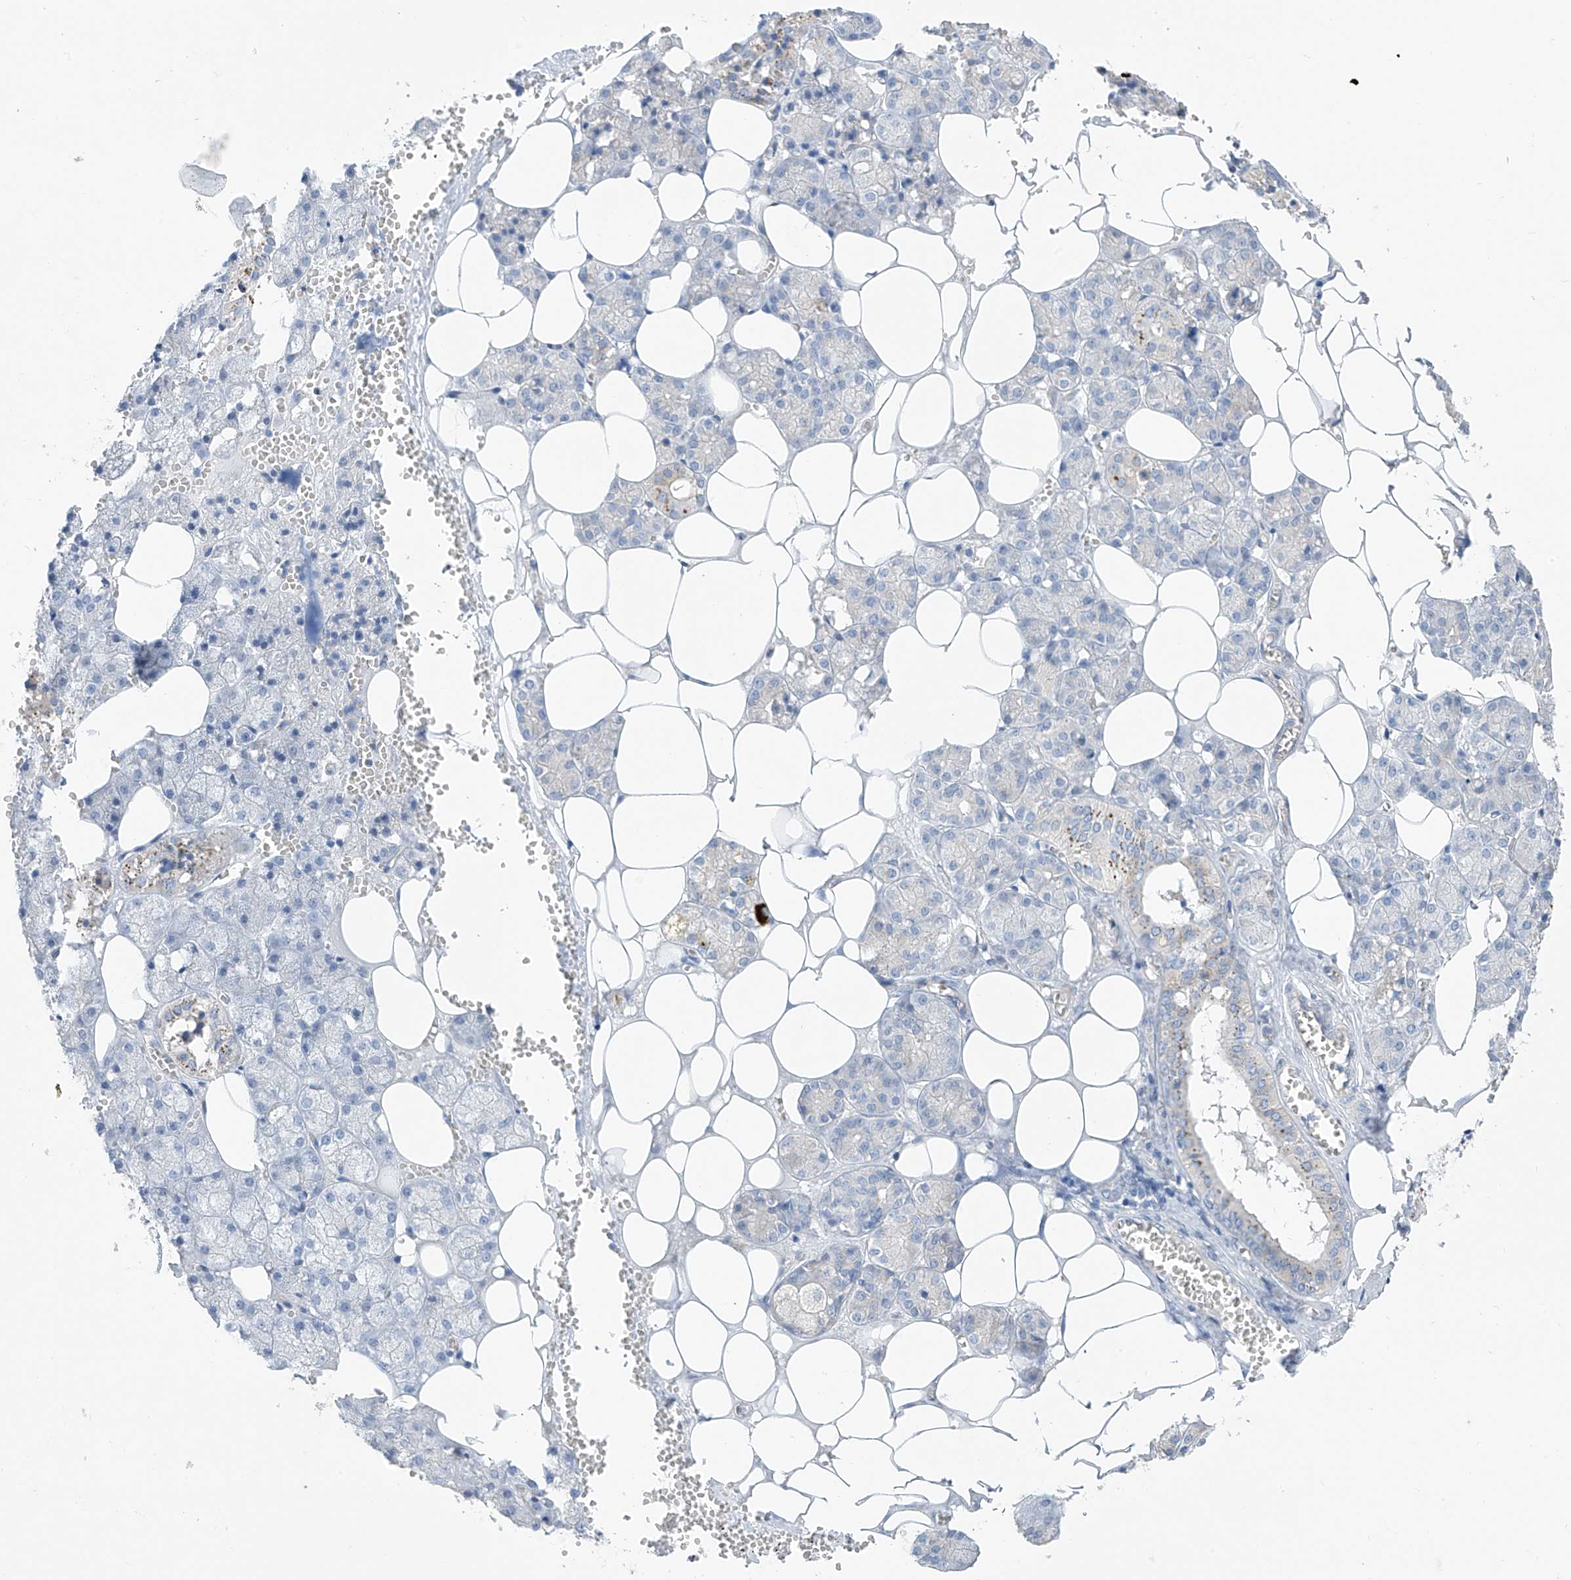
{"staining": {"intensity": "moderate", "quantity": "<25%", "location": "cytoplasmic/membranous"}, "tissue": "salivary gland", "cell_type": "Glandular cells", "image_type": "normal", "snomed": [{"axis": "morphology", "description": "Normal tissue, NOS"}, {"axis": "topography", "description": "Salivary gland"}], "caption": "A photomicrograph of human salivary gland stained for a protein demonstrates moderate cytoplasmic/membranous brown staining in glandular cells. Using DAB (3,3'-diaminobenzidine) (brown) and hematoxylin (blue) stains, captured at high magnification using brightfield microscopy.", "gene": "ITGA9", "patient": {"sex": "male", "age": 62}}